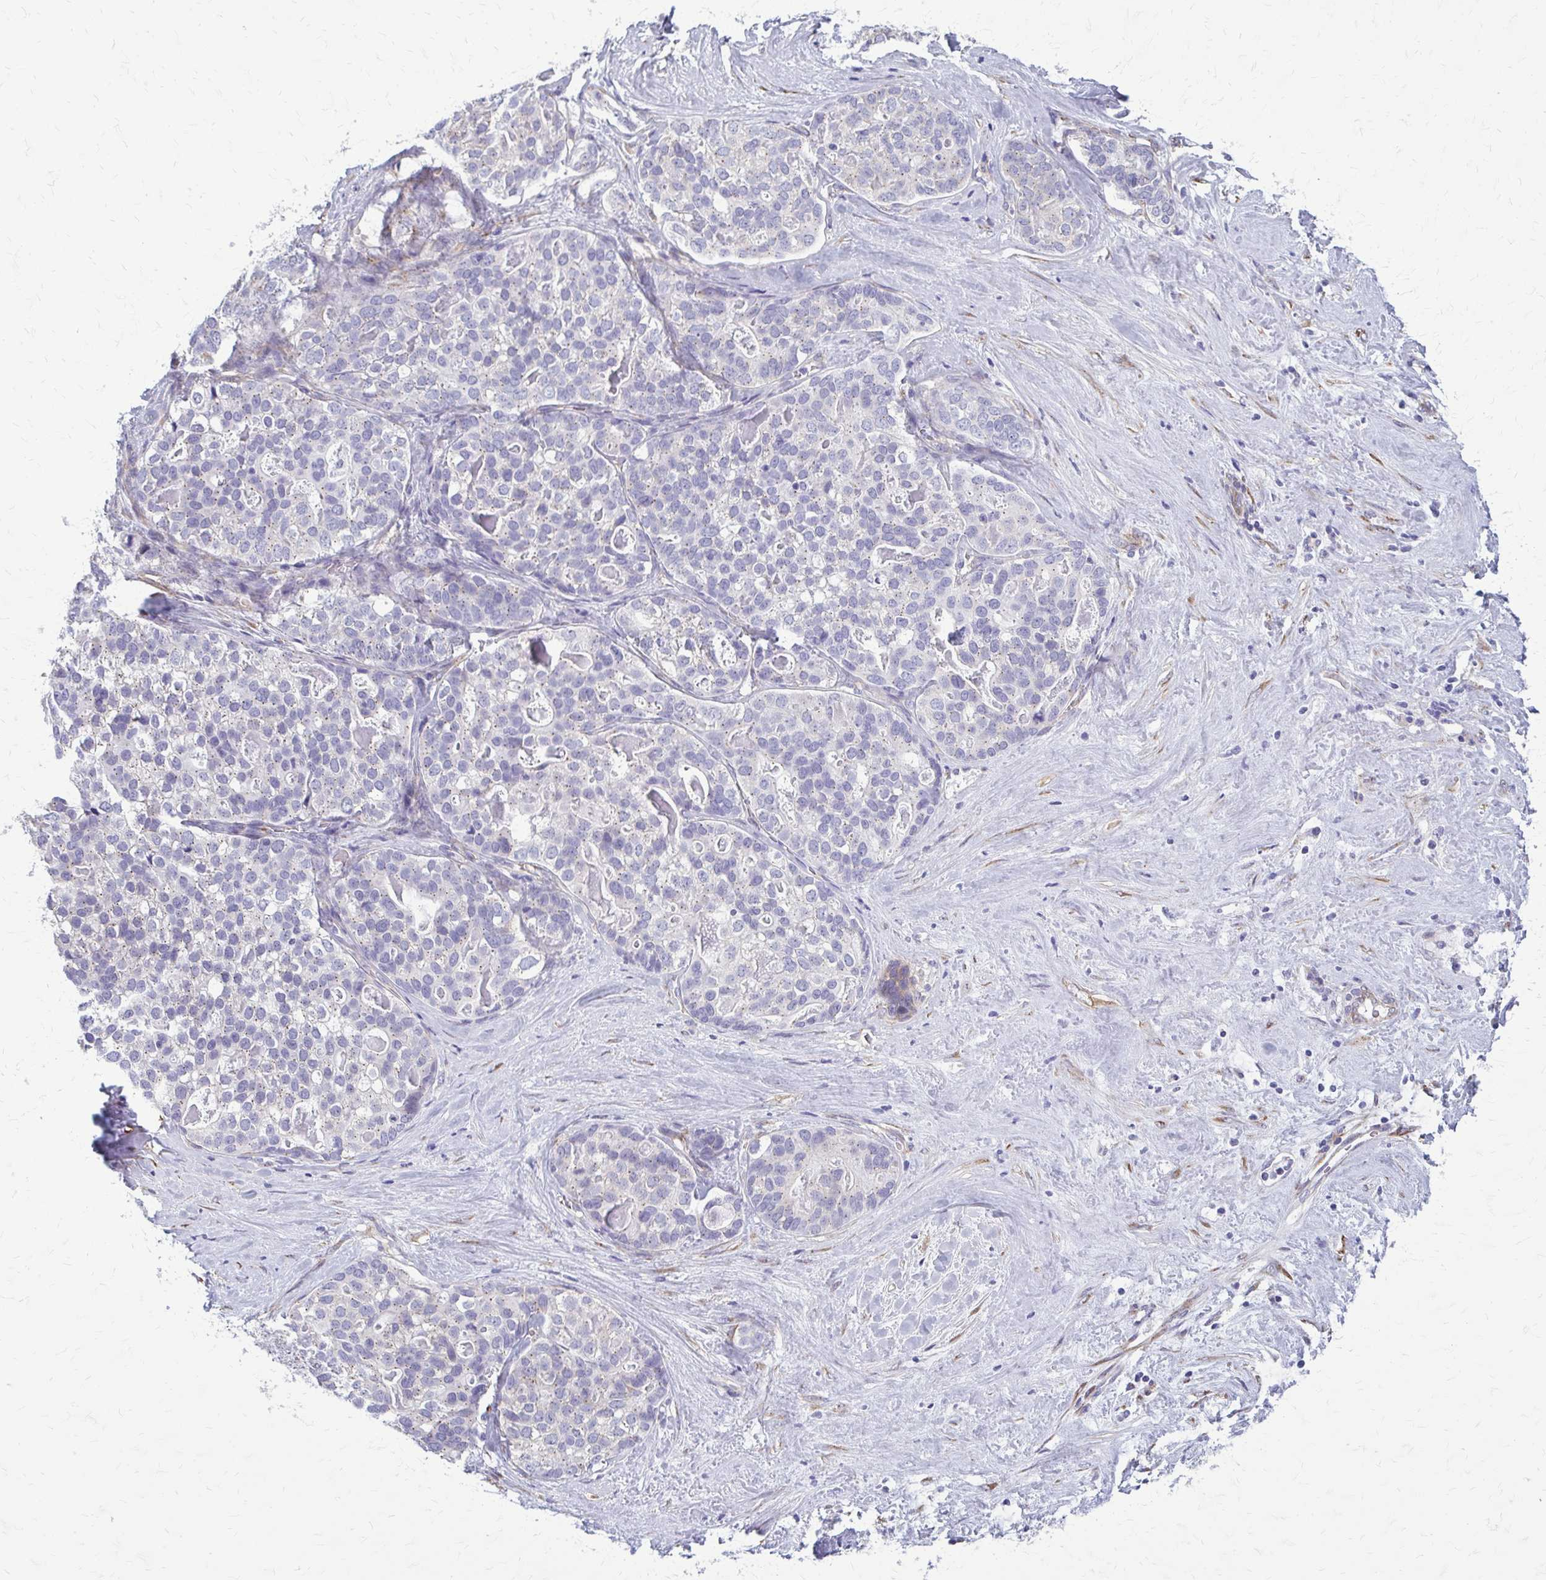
{"staining": {"intensity": "negative", "quantity": "none", "location": "none"}, "tissue": "liver cancer", "cell_type": "Tumor cells", "image_type": "cancer", "snomed": [{"axis": "morphology", "description": "Cholangiocarcinoma"}, {"axis": "topography", "description": "Liver"}], "caption": "Micrograph shows no protein positivity in tumor cells of liver cholangiocarcinoma tissue.", "gene": "DEPP1", "patient": {"sex": "male", "age": 56}}